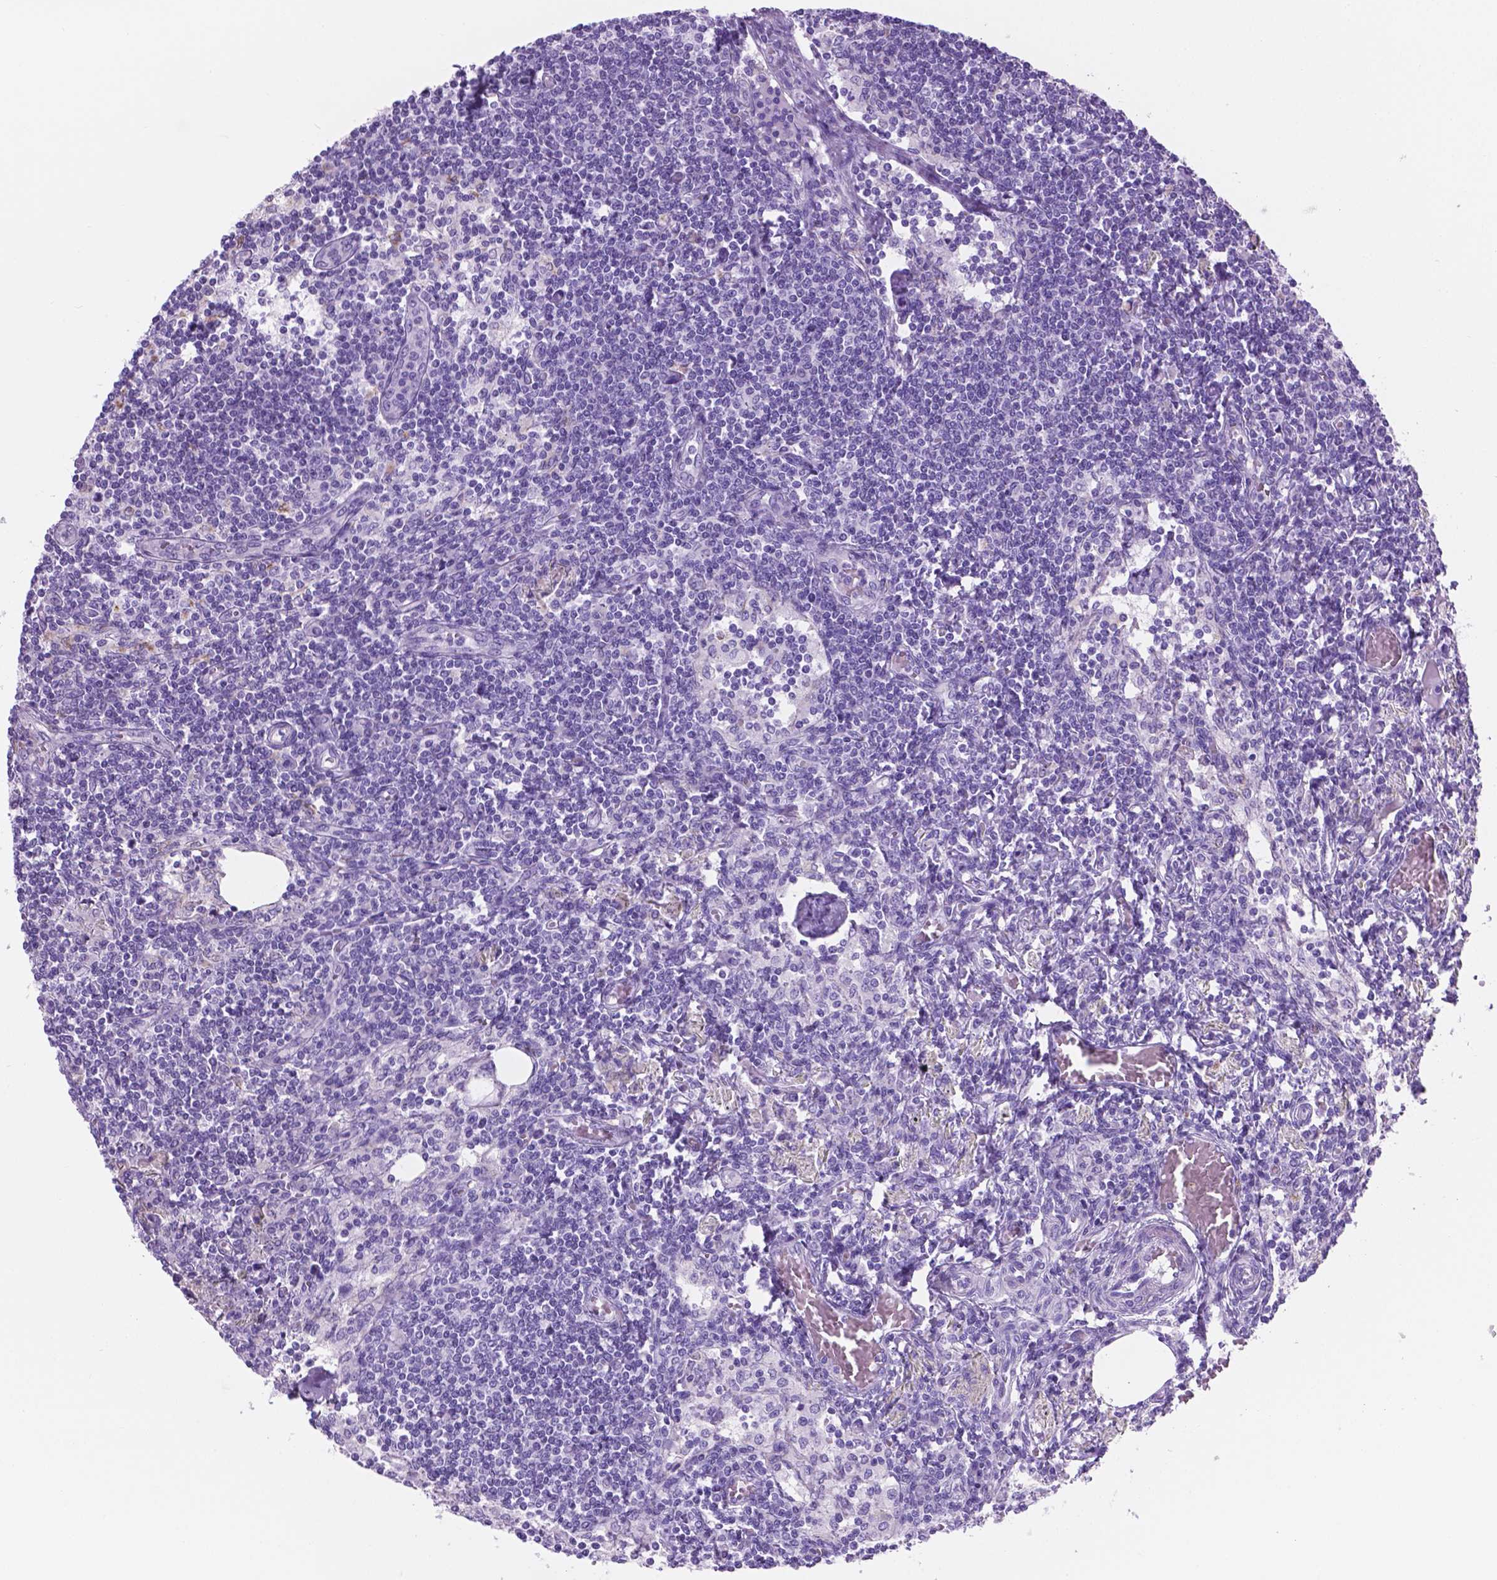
{"staining": {"intensity": "negative", "quantity": "none", "location": "none"}, "tissue": "lymph node", "cell_type": "Germinal center cells", "image_type": "normal", "snomed": [{"axis": "morphology", "description": "Normal tissue, NOS"}, {"axis": "topography", "description": "Lymph node"}], "caption": "This is a micrograph of IHC staining of unremarkable lymph node, which shows no expression in germinal center cells. (IHC, brightfield microscopy, high magnification).", "gene": "GRIN2B", "patient": {"sex": "female", "age": 69}}